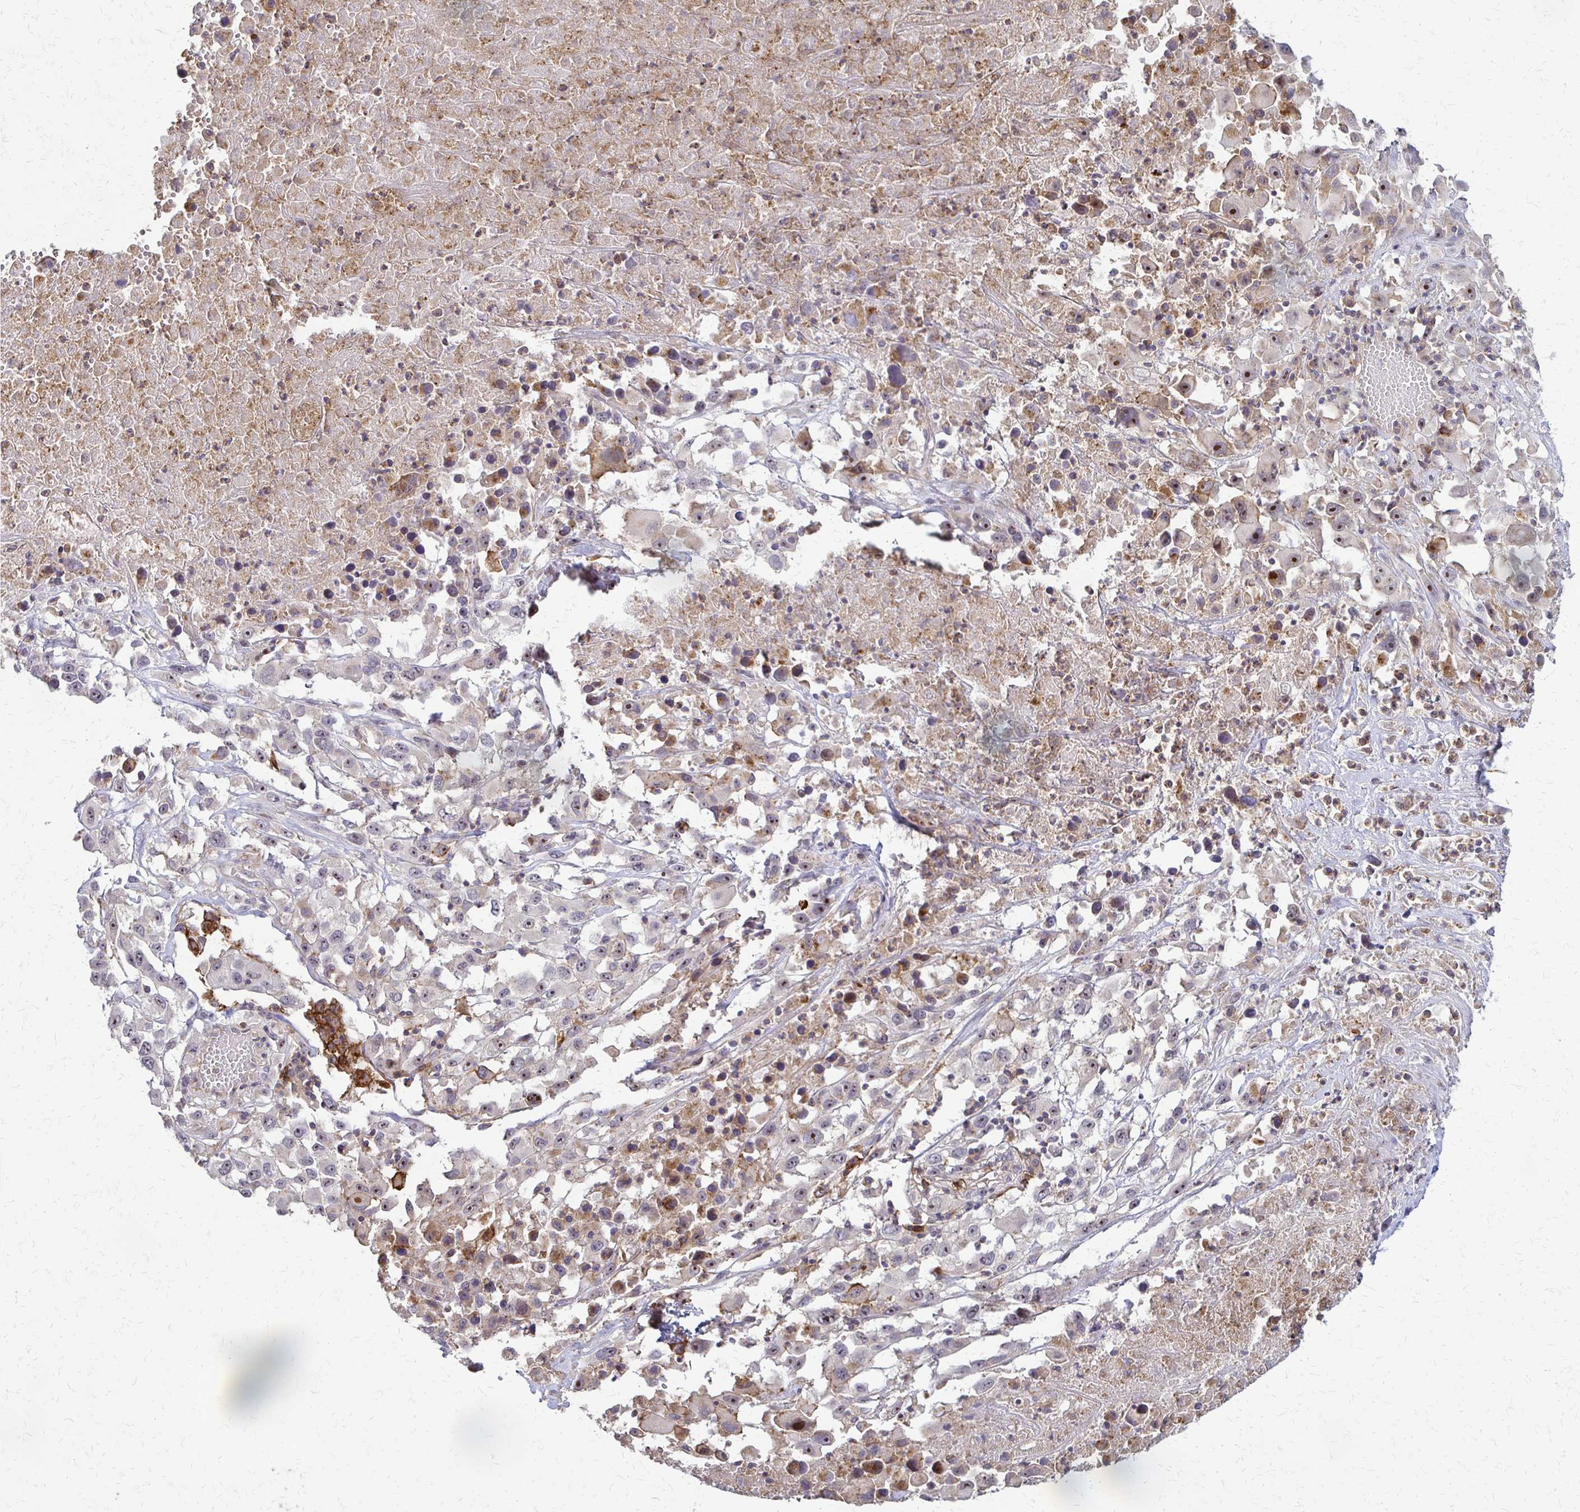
{"staining": {"intensity": "weak", "quantity": "<25%", "location": "cytoplasmic/membranous,nuclear"}, "tissue": "melanoma", "cell_type": "Tumor cells", "image_type": "cancer", "snomed": [{"axis": "morphology", "description": "Malignant melanoma, Metastatic site"}, {"axis": "topography", "description": "Soft tissue"}], "caption": "DAB immunohistochemical staining of melanoma demonstrates no significant expression in tumor cells.", "gene": "SLC9A9", "patient": {"sex": "male", "age": 50}}